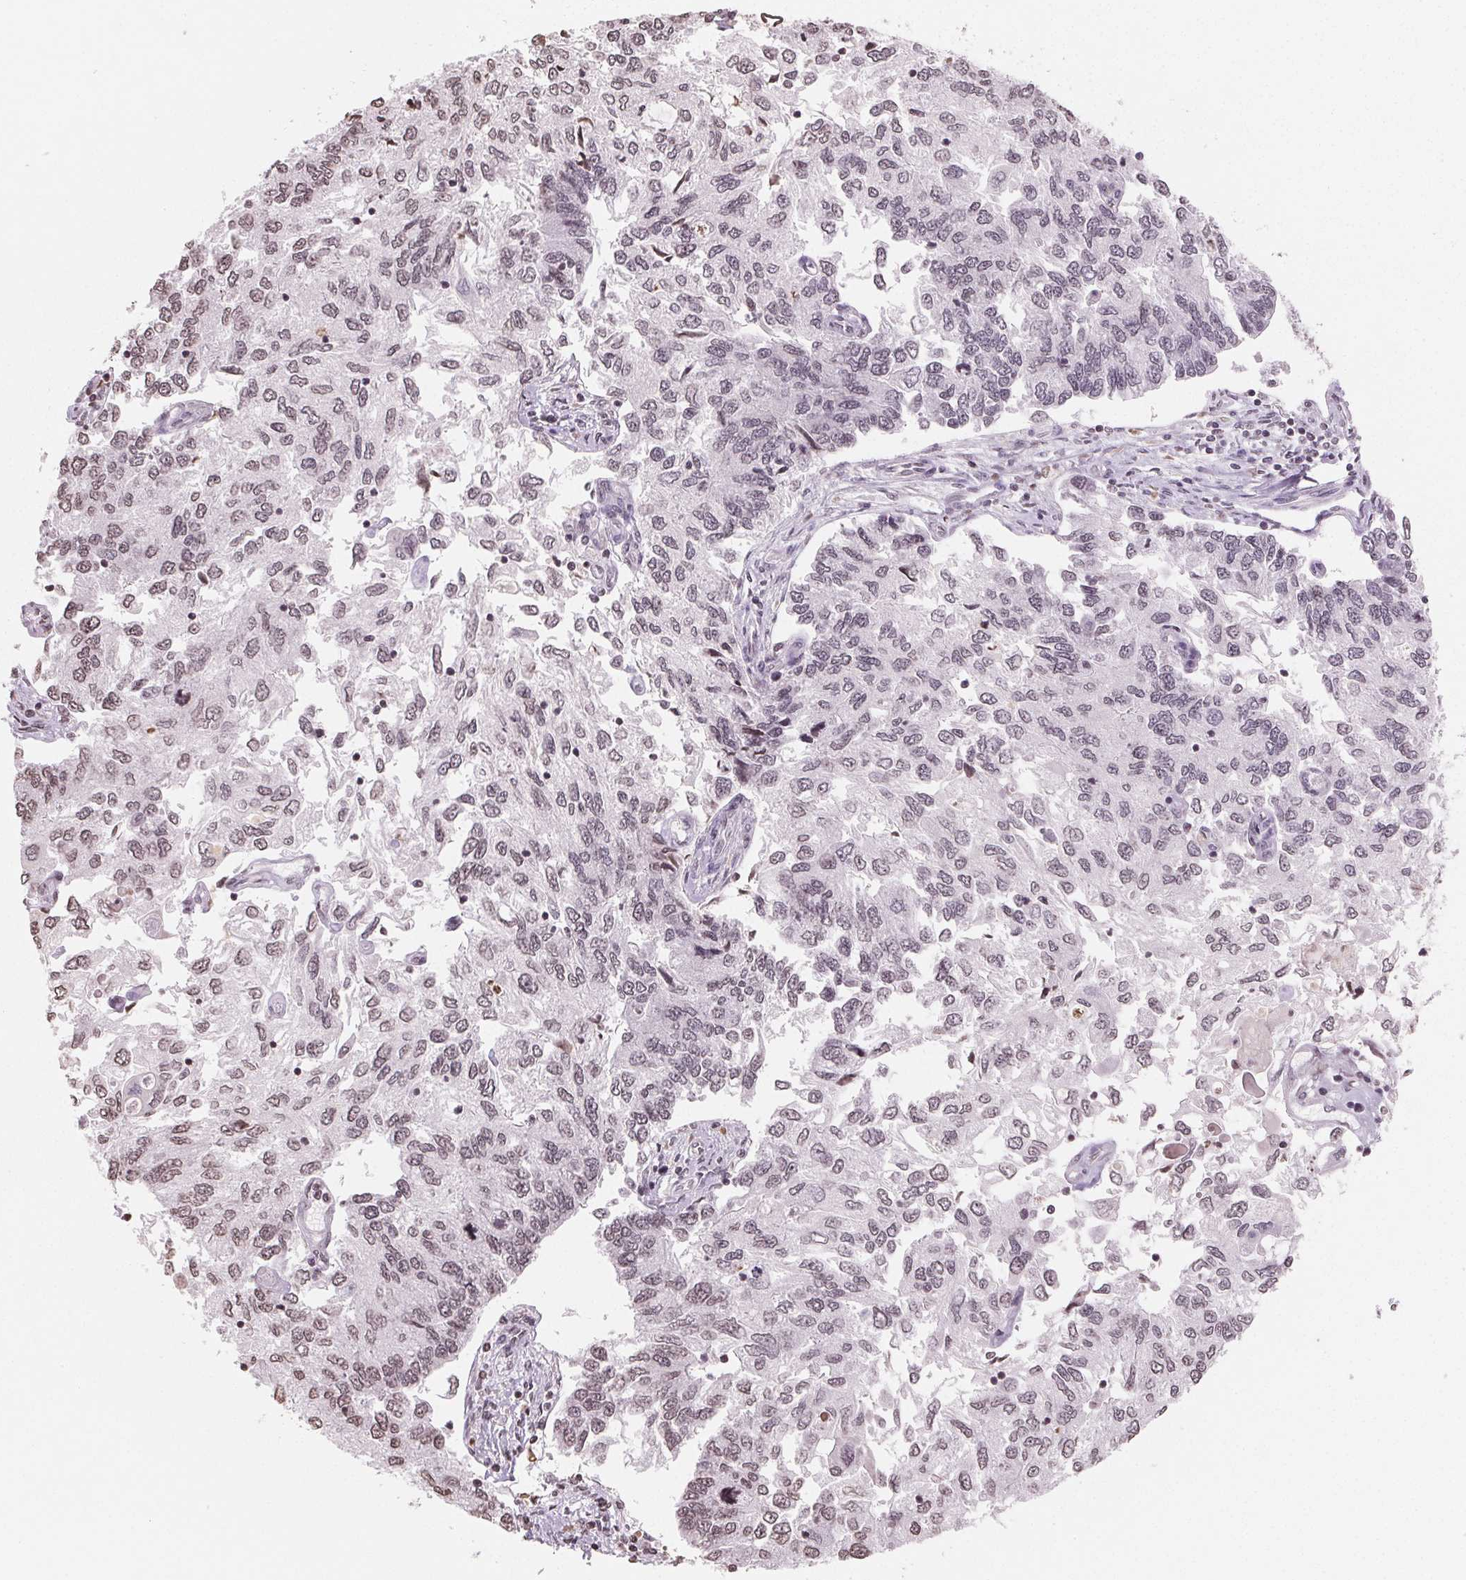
{"staining": {"intensity": "weak", "quantity": "<25%", "location": "nuclear"}, "tissue": "endometrial cancer", "cell_type": "Tumor cells", "image_type": "cancer", "snomed": [{"axis": "morphology", "description": "Carcinoma, NOS"}, {"axis": "topography", "description": "Uterus"}], "caption": "IHC micrograph of neoplastic tissue: endometrial cancer (carcinoma) stained with DAB exhibits no significant protein positivity in tumor cells.", "gene": "TBP", "patient": {"sex": "female", "age": 76}}